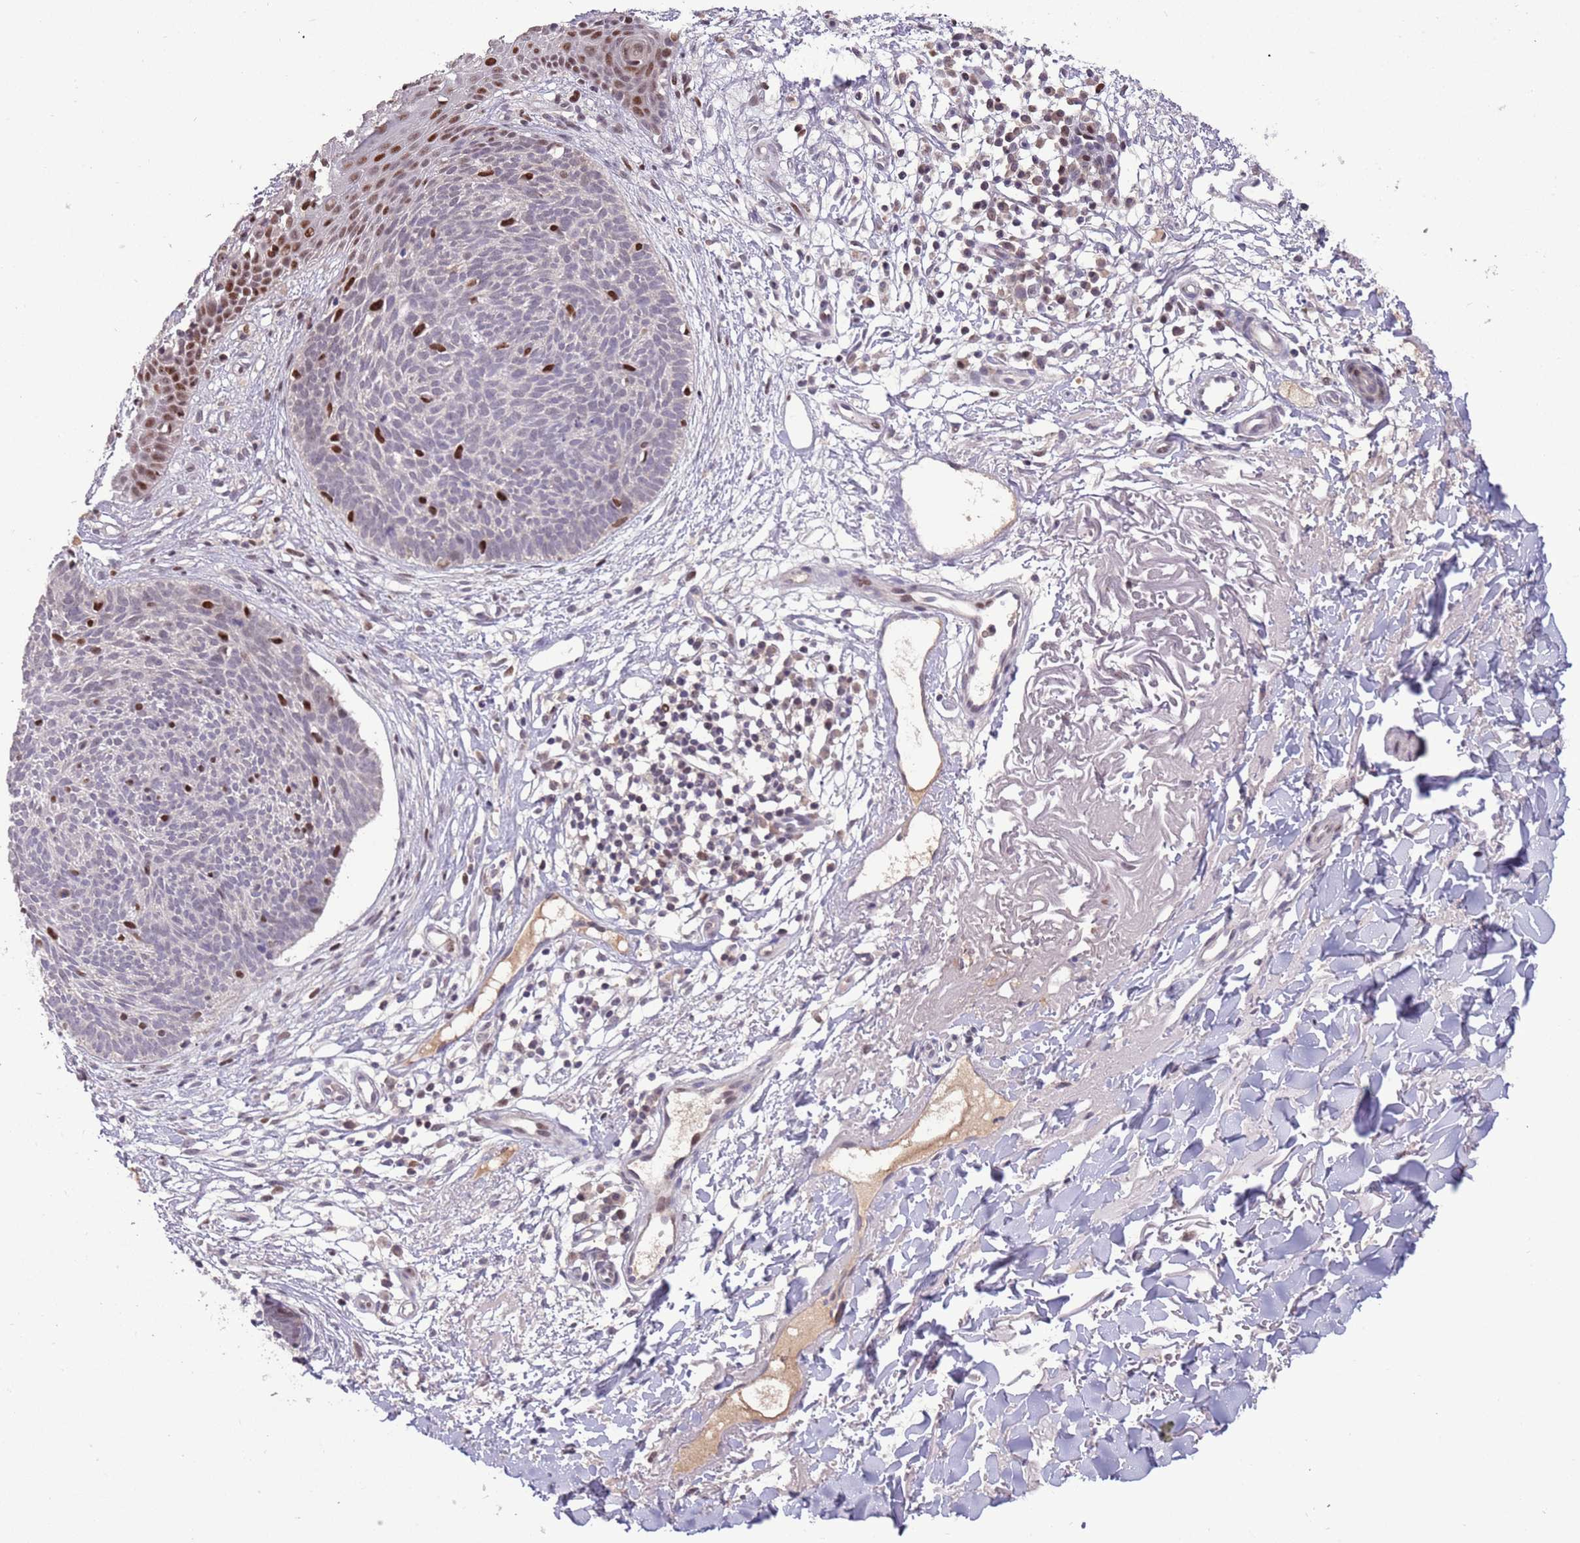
{"staining": {"intensity": "moderate", "quantity": "<25%", "location": "nuclear"}, "tissue": "skin cancer", "cell_type": "Tumor cells", "image_type": "cancer", "snomed": [{"axis": "morphology", "description": "Basal cell carcinoma"}, {"axis": "topography", "description": "Skin"}], "caption": "Immunohistochemistry (IHC) photomicrograph of neoplastic tissue: skin cancer stained using immunohistochemistry exhibits low levels of moderate protein expression localized specifically in the nuclear of tumor cells, appearing as a nuclear brown color.", "gene": "SHROOM3", "patient": {"sex": "male", "age": 84}}